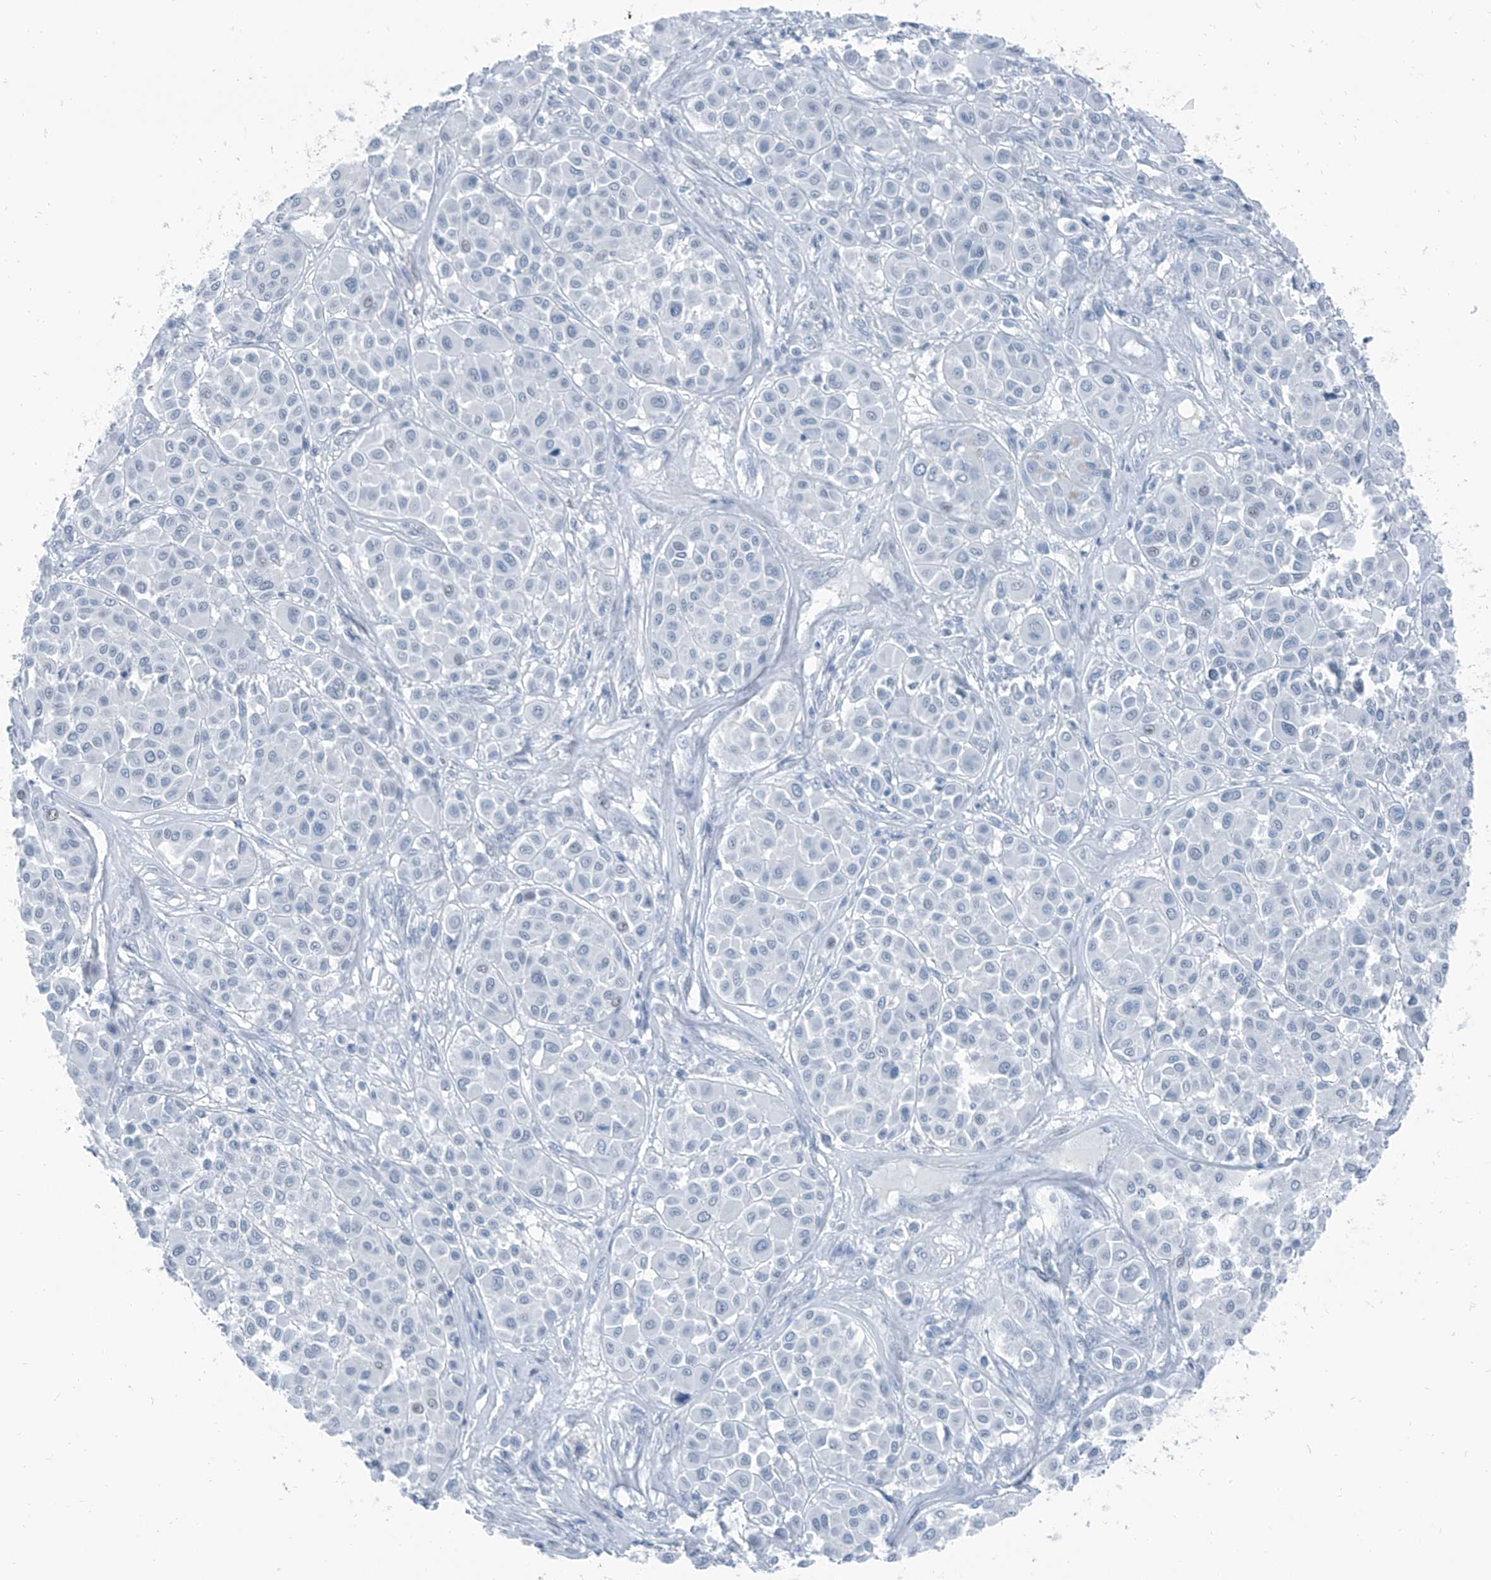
{"staining": {"intensity": "negative", "quantity": "none", "location": "none"}, "tissue": "melanoma", "cell_type": "Tumor cells", "image_type": "cancer", "snomed": [{"axis": "morphology", "description": "Malignant melanoma, Metastatic site"}, {"axis": "topography", "description": "Soft tissue"}], "caption": "Immunohistochemistry of human malignant melanoma (metastatic site) displays no expression in tumor cells.", "gene": "RGN", "patient": {"sex": "male", "age": 41}}